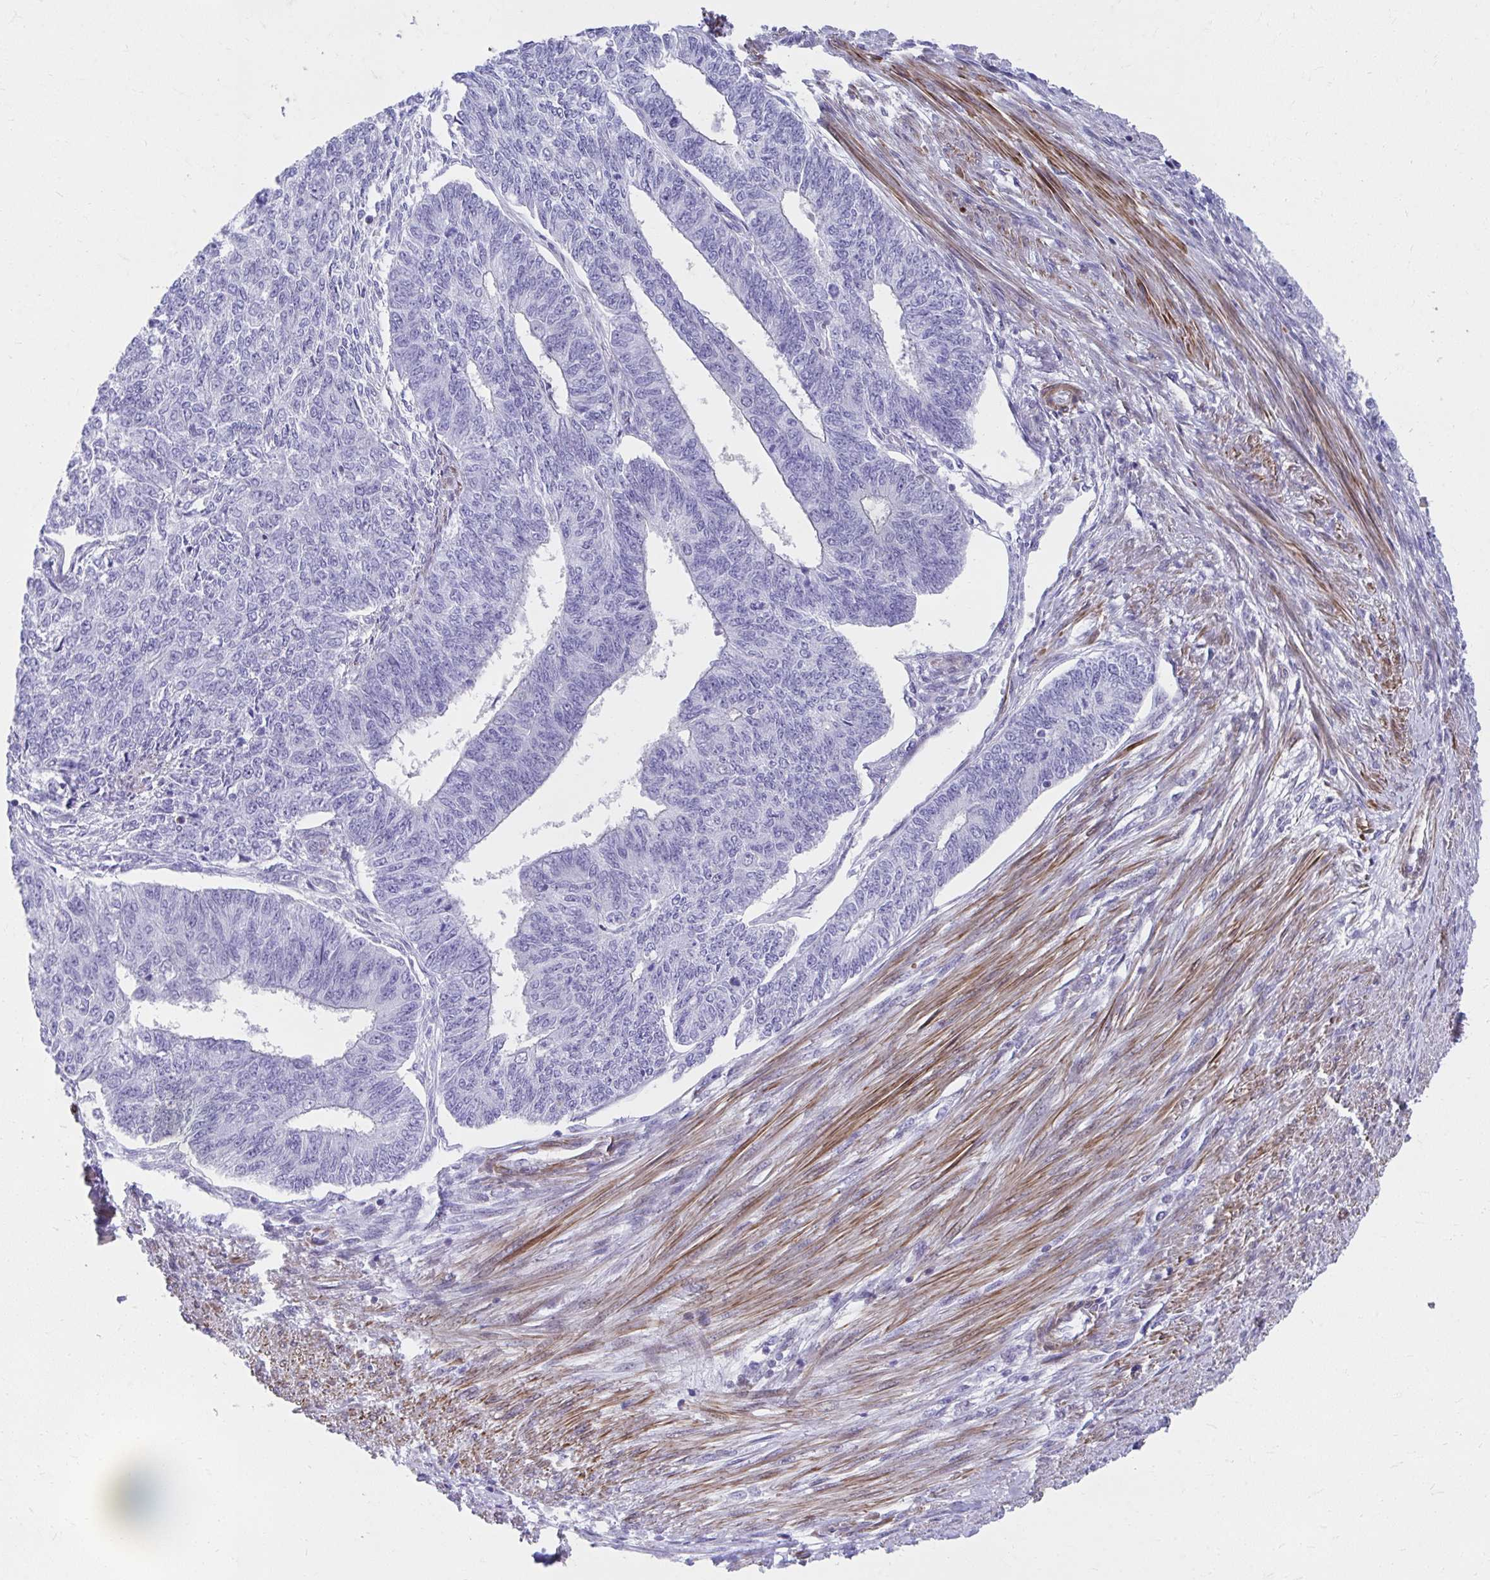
{"staining": {"intensity": "negative", "quantity": "none", "location": "none"}, "tissue": "endometrial cancer", "cell_type": "Tumor cells", "image_type": "cancer", "snomed": [{"axis": "morphology", "description": "Adenocarcinoma, NOS"}, {"axis": "topography", "description": "Endometrium"}], "caption": "The immunohistochemistry photomicrograph has no significant positivity in tumor cells of endometrial cancer (adenocarcinoma) tissue. The staining is performed using DAB brown chromogen with nuclei counter-stained in using hematoxylin.", "gene": "CSTB", "patient": {"sex": "female", "age": 32}}